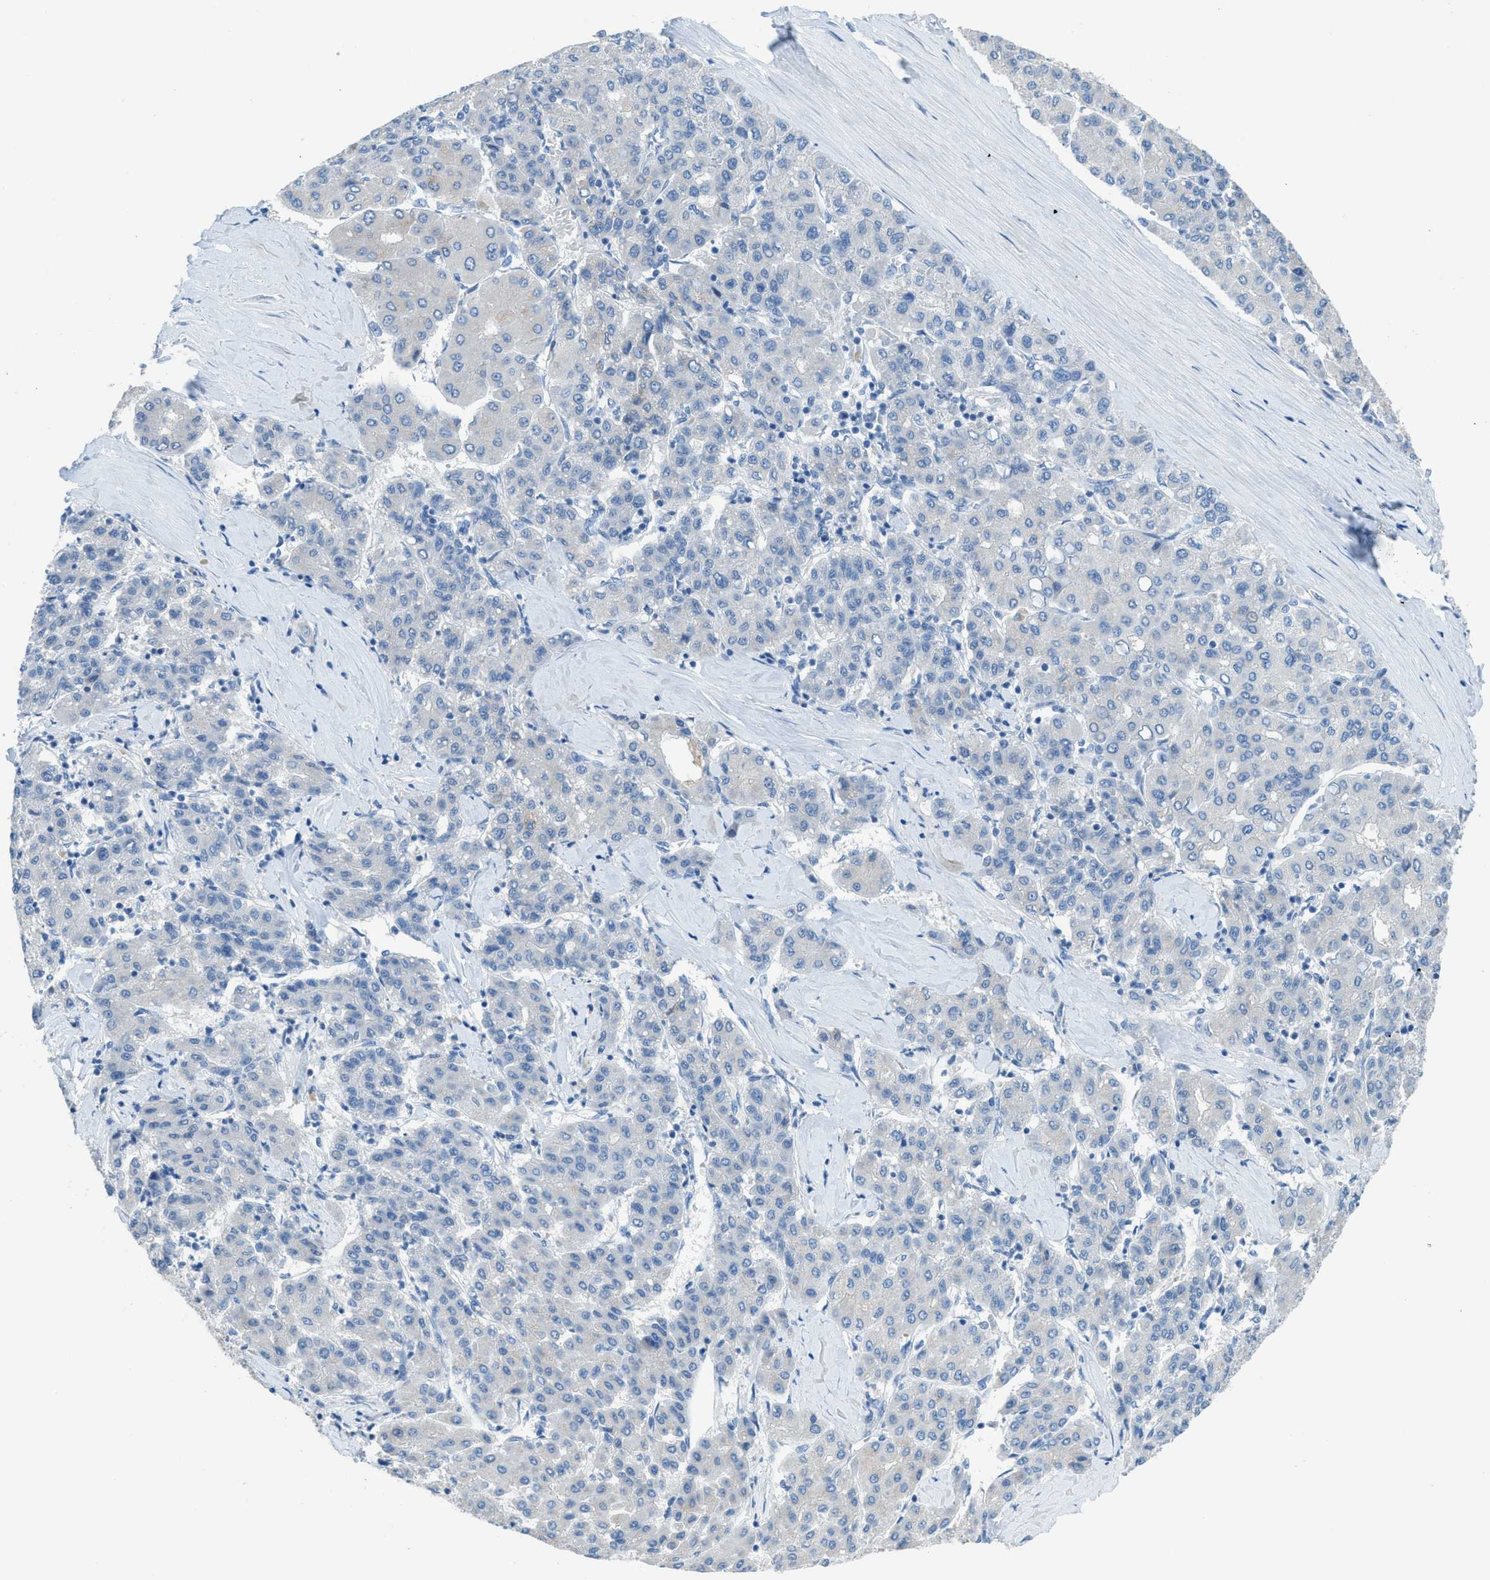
{"staining": {"intensity": "negative", "quantity": "none", "location": "none"}, "tissue": "liver cancer", "cell_type": "Tumor cells", "image_type": "cancer", "snomed": [{"axis": "morphology", "description": "Carcinoma, Hepatocellular, NOS"}, {"axis": "topography", "description": "Liver"}], "caption": "Liver cancer stained for a protein using immunohistochemistry (IHC) displays no positivity tumor cells.", "gene": "ACAN", "patient": {"sex": "male", "age": 65}}